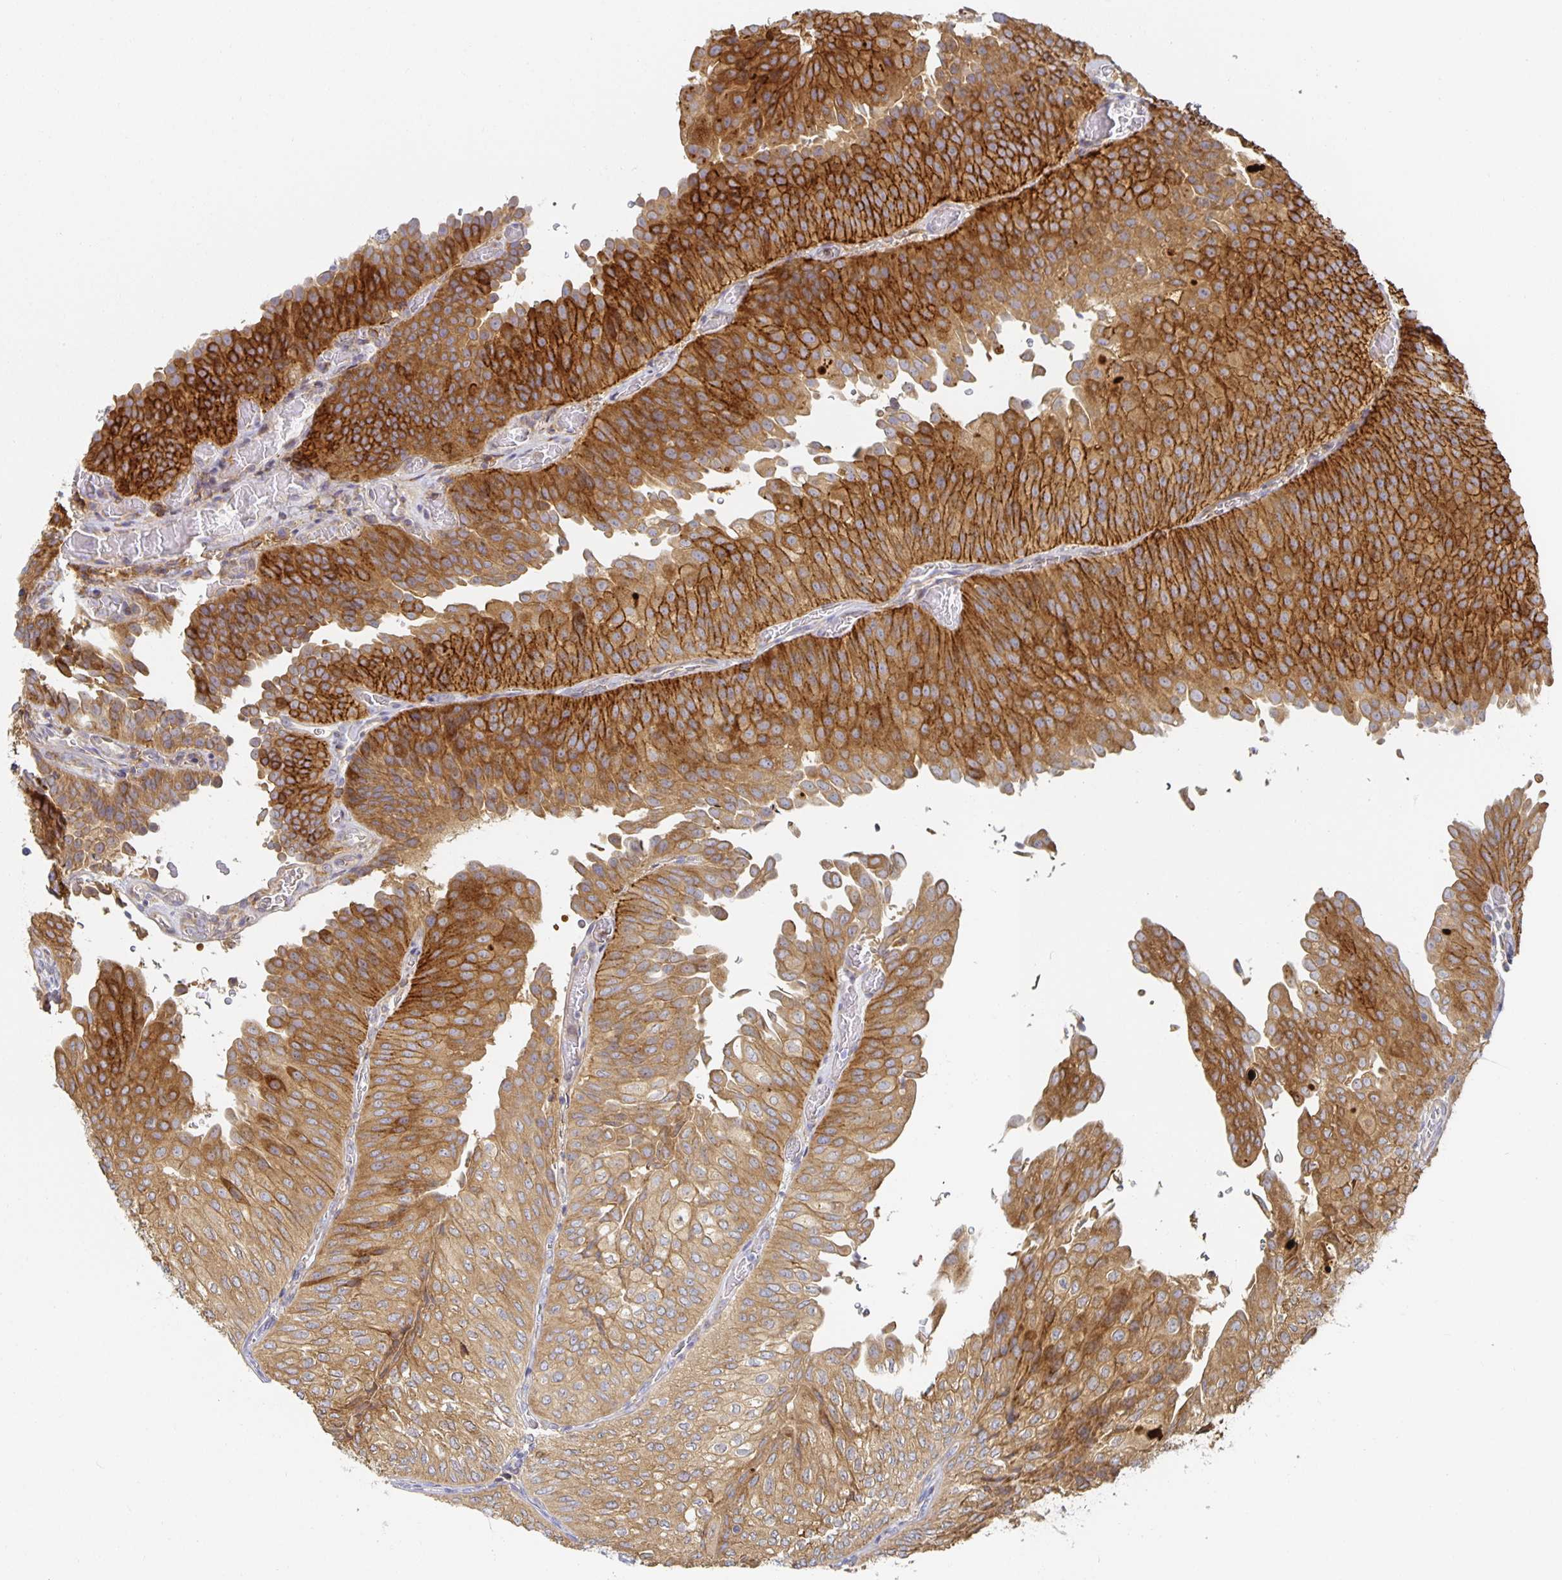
{"staining": {"intensity": "strong", "quantity": ">75%", "location": "cytoplasmic/membranous"}, "tissue": "urothelial cancer", "cell_type": "Tumor cells", "image_type": "cancer", "snomed": [{"axis": "morphology", "description": "Urothelial carcinoma, NOS"}, {"axis": "topography", "description": "Urinary bladder"}], "caption": "Urothelial cancer stained with a protein marker shows strong staining in tumor cells.", "gene": "NOMO1", "patient": {"sex": "male", "age": 62}}